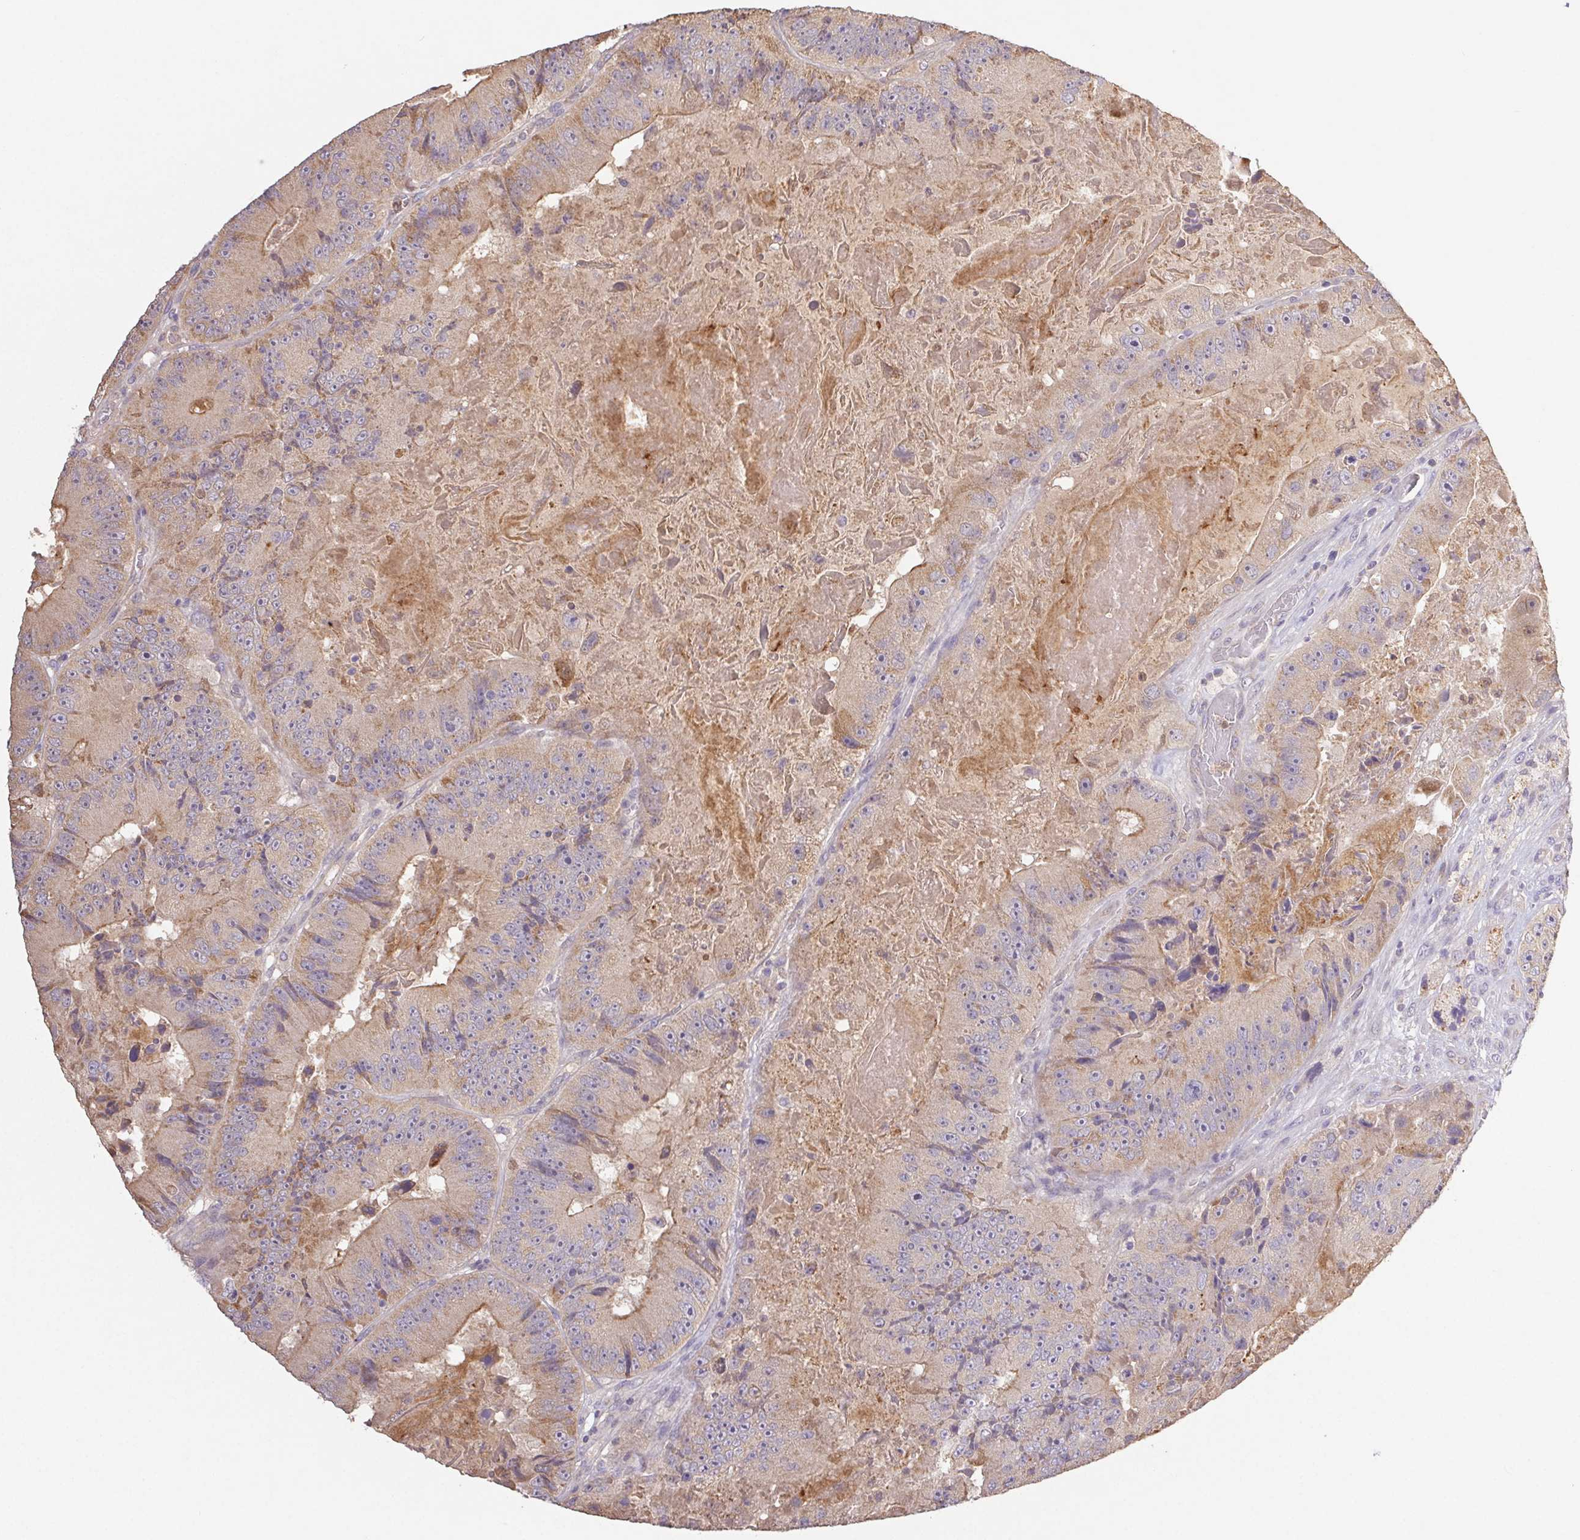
{"staining": {"intensity": "weak", "quantity": "25%-75%", "location": "cytoplasmic/membranous"}, "tissue": "colorectal cancer", "cell_type": "Tumor cells", "image_type": "cancer", "snomed": [{"axis": "morphology", "description": "Adenocarcinoma, NOS"}, {"axis": "topography", "description": "Colon"}], "caption": "Protein staining of colorectal cancer tissue shows weak cytoplasmic/membranous staining in about 25%-75% of tumor cells. (DAB (3,3'-diaminobenzidine) IHC, brown staining for protein, blue staining for nuclei).", "gene": "RAB11A", "patient": {"sex": "female", "age": 86}}